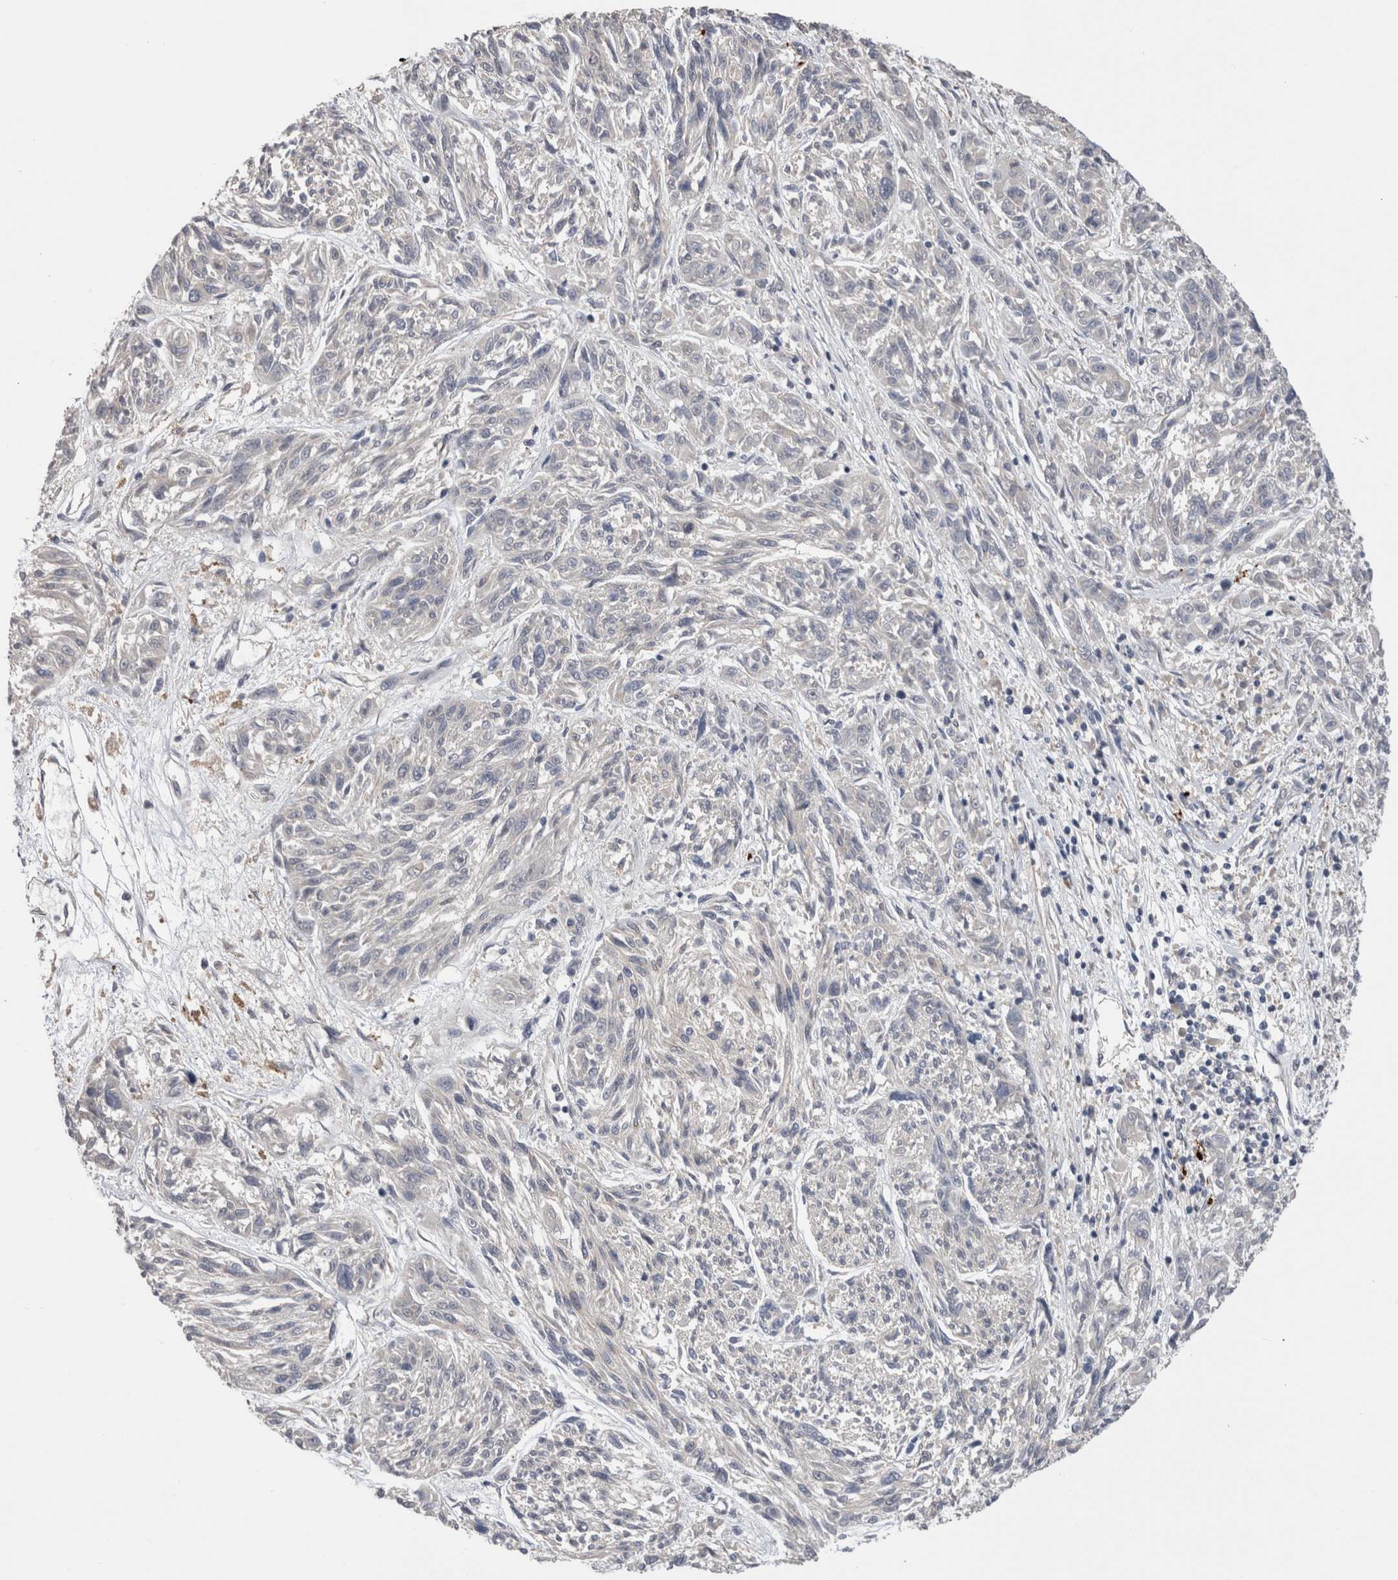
{"staining": {"intensity": "negative", "quantity": "none", "location": "none"}, "tissue": "melanoma", "cell_type": "Tumor cells", "image_type": "cancer", "snomed": [{"axis": "morphology", "description": "Malignant melanoma, NOS"}, {"axis": "topography", "description": "Skin"}], "caption": "A high-resolution photomicrograph shows IHC staining of malignant melanoma, which displays no significant expression in tumor cells.", "gene": "DCTN6", "patient": {"sex": "male", "age": 53}}